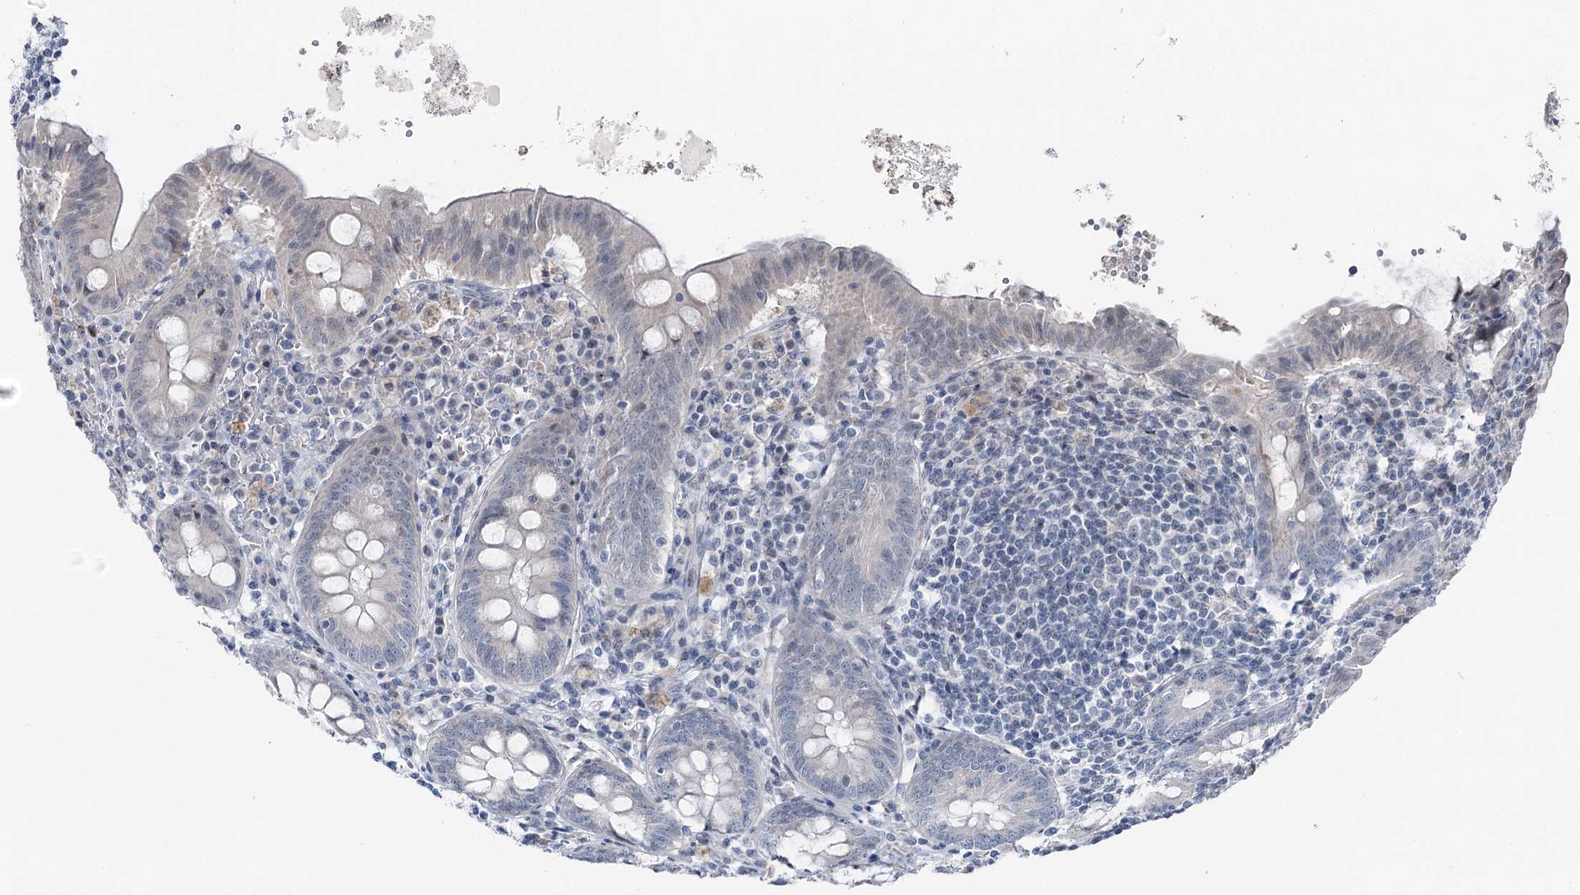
{"staining": {"intensity": "negative", "quantity": "none", "location": "none"}, "tissue": "appendix", "cell_type": "Glandular cells", "image_type": "normal", "snomed": [{"axis": "morphology", "description": "Normal tissue, NOS"}, {"axis": "topography", "description": "Appendix"}], "caption": "IHC image of normal appendix stained for a protein (brown), which exhibits no positivity in glandular cells.", "gene": "STEEP1", "patient": {"sex": "female", "age": 54}}